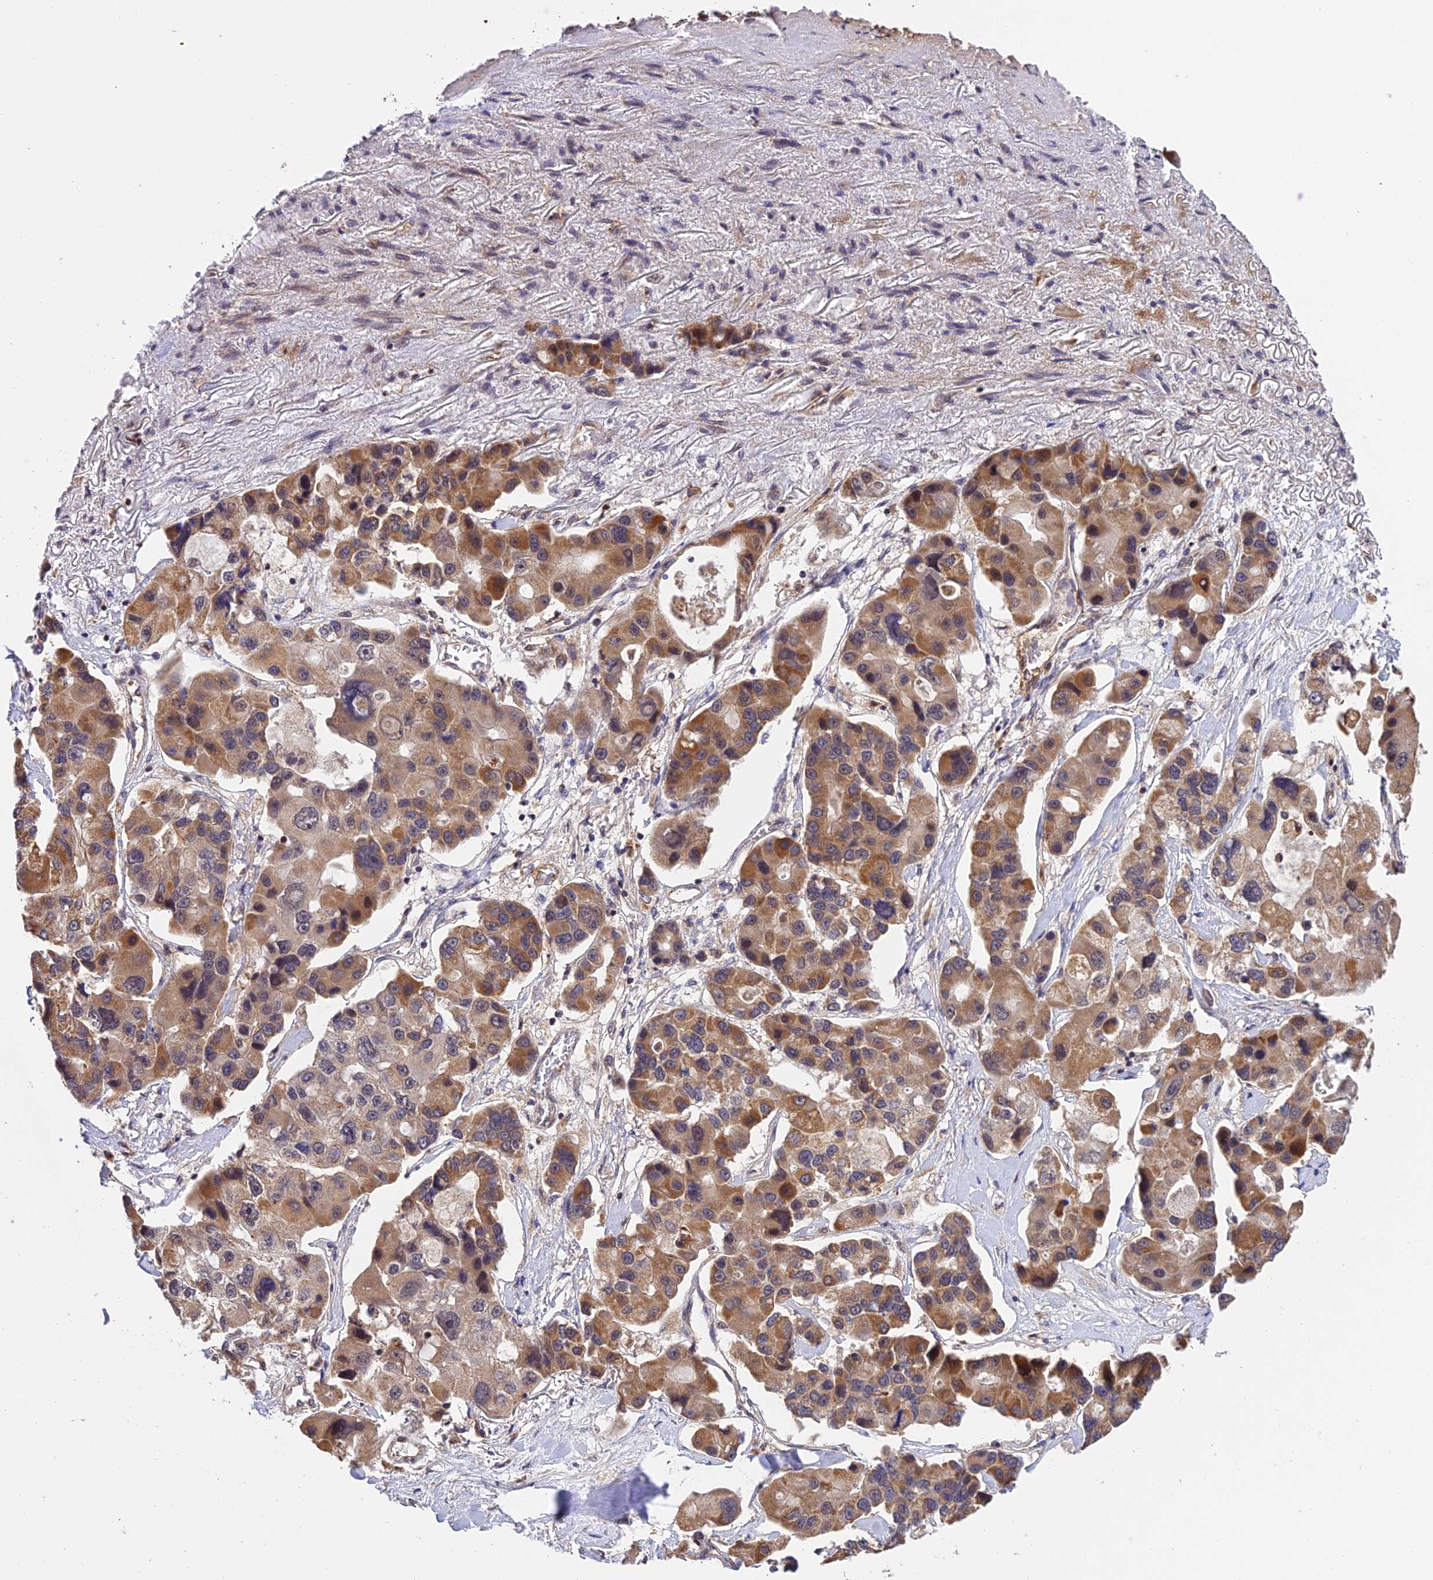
{"staining": {"intensity": "moderate", "quantity": ">75%", "location": "cytoplasmic/membranous"}, "tissue": "lung cancer", "cell_type": "Tumor cells", "image_type": "cancer", "snomed": [{"axis": "morphology", "description": "Adenocarcinoma, NOS"}, {"axis": "topography", "description": "Lung"}], "caption": "A medium amount of moderate cytoplasmic/membranous staining is present in approximately >75% of tumor cells in lung cancer (adenocarcinoma) tissue.", "gene": "MNS1", "patient": {"sex": "female", "age": 54}}